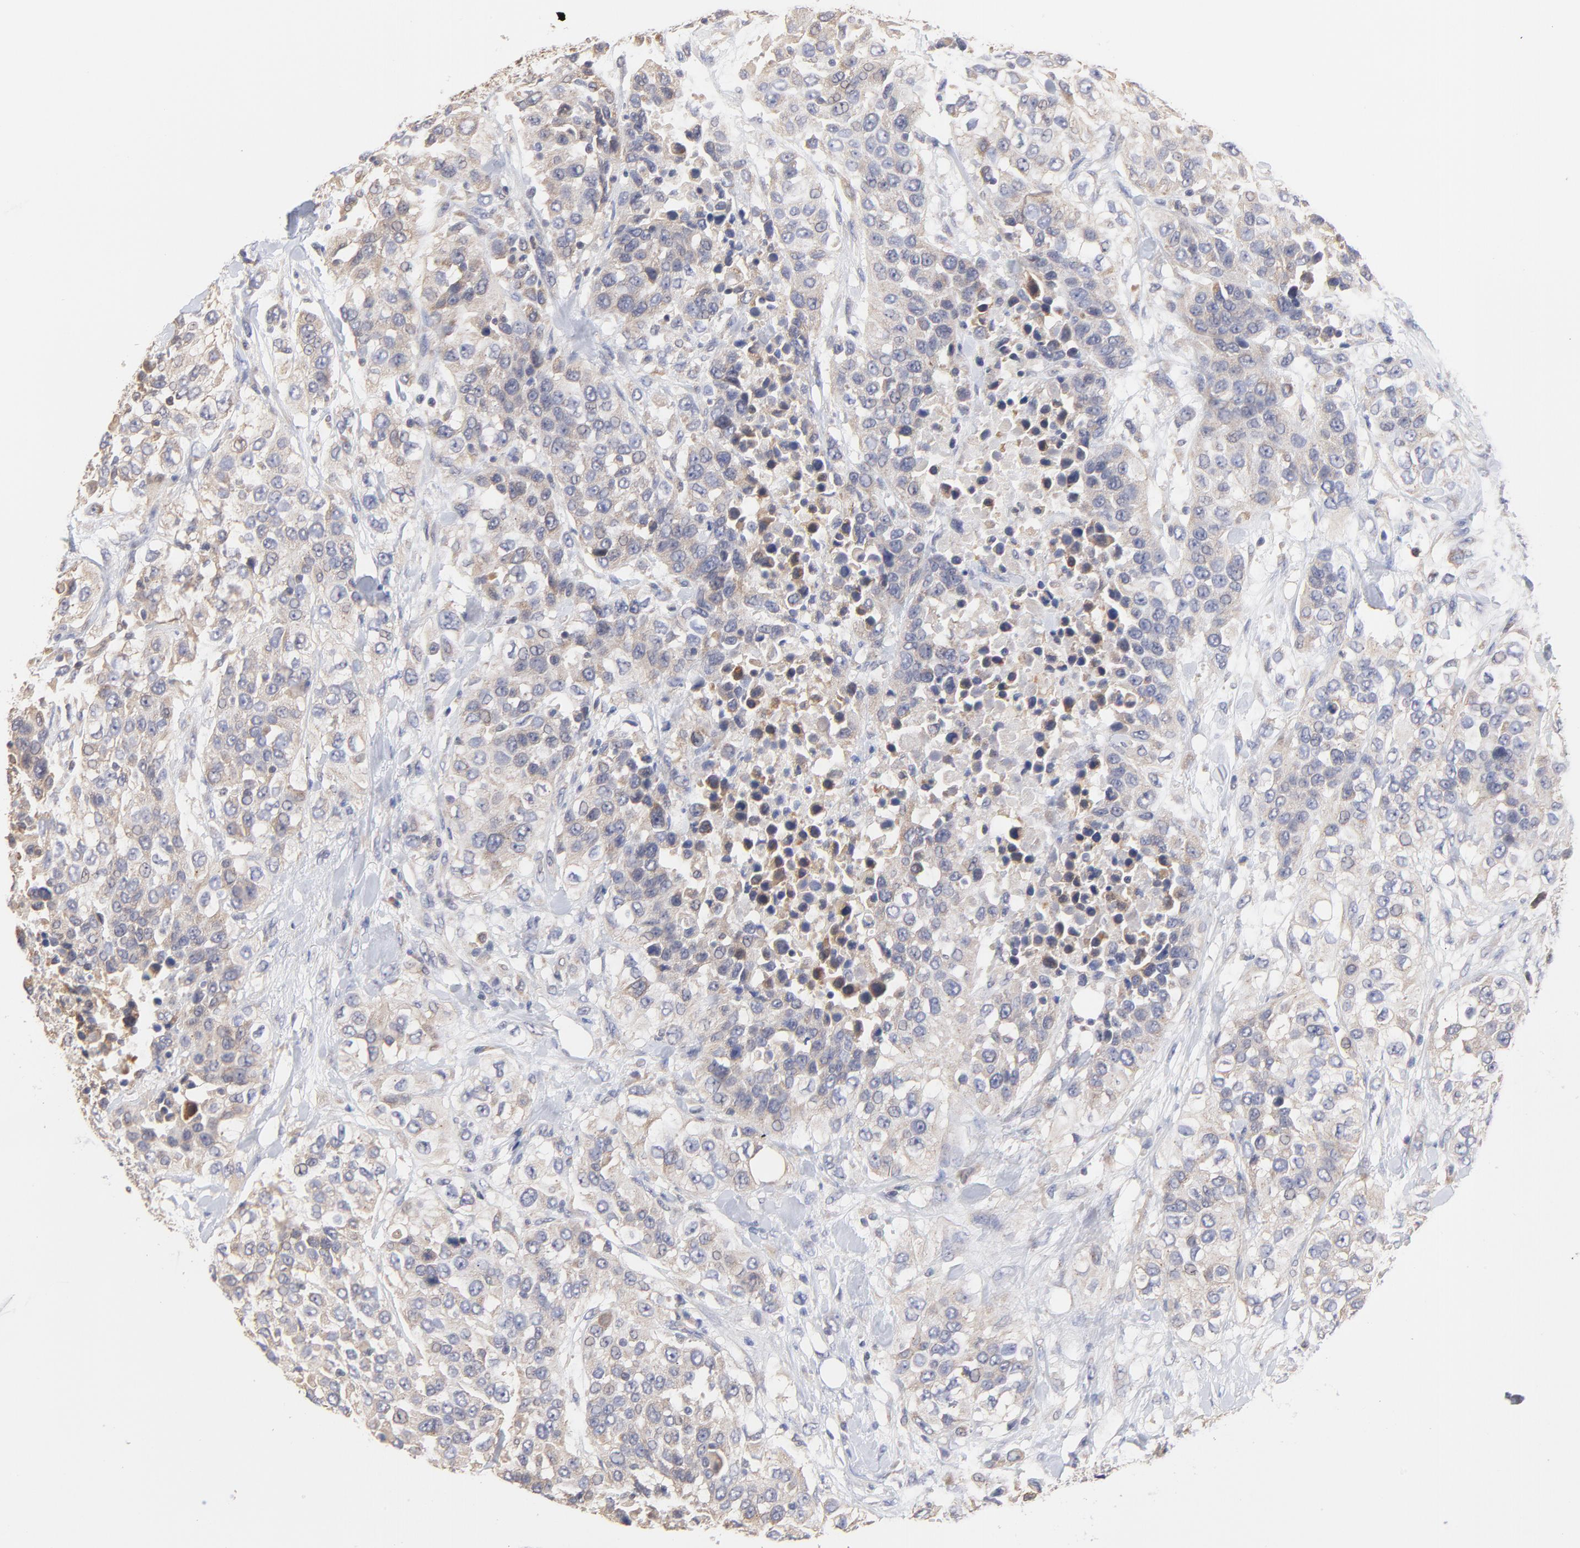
{"staining": {"intensity": "weak", "quantity": ">75%", "location": "cytoplasmic/membranous"}, "tissue": "urothelial cancer", "cell_type": "Tumor cells", "image_type": "cancer", "snomed": [{"axis": "morphology", "description": "Urothelial carcinoma, High grade"}, {"axis": "topography", "description": "Urinary bladder"}], "caption": "A low amount of weak cytoplasmic/membranous positivity is seen in about >75% of tumor cells in urothelial cancer tissue. (DAB (3,3'-diaminobenzidine) = brown stain, brightfield microscopy at high magnification).", "gene": "PCMT1", "patient": {"sex": "female", "age": 80}}